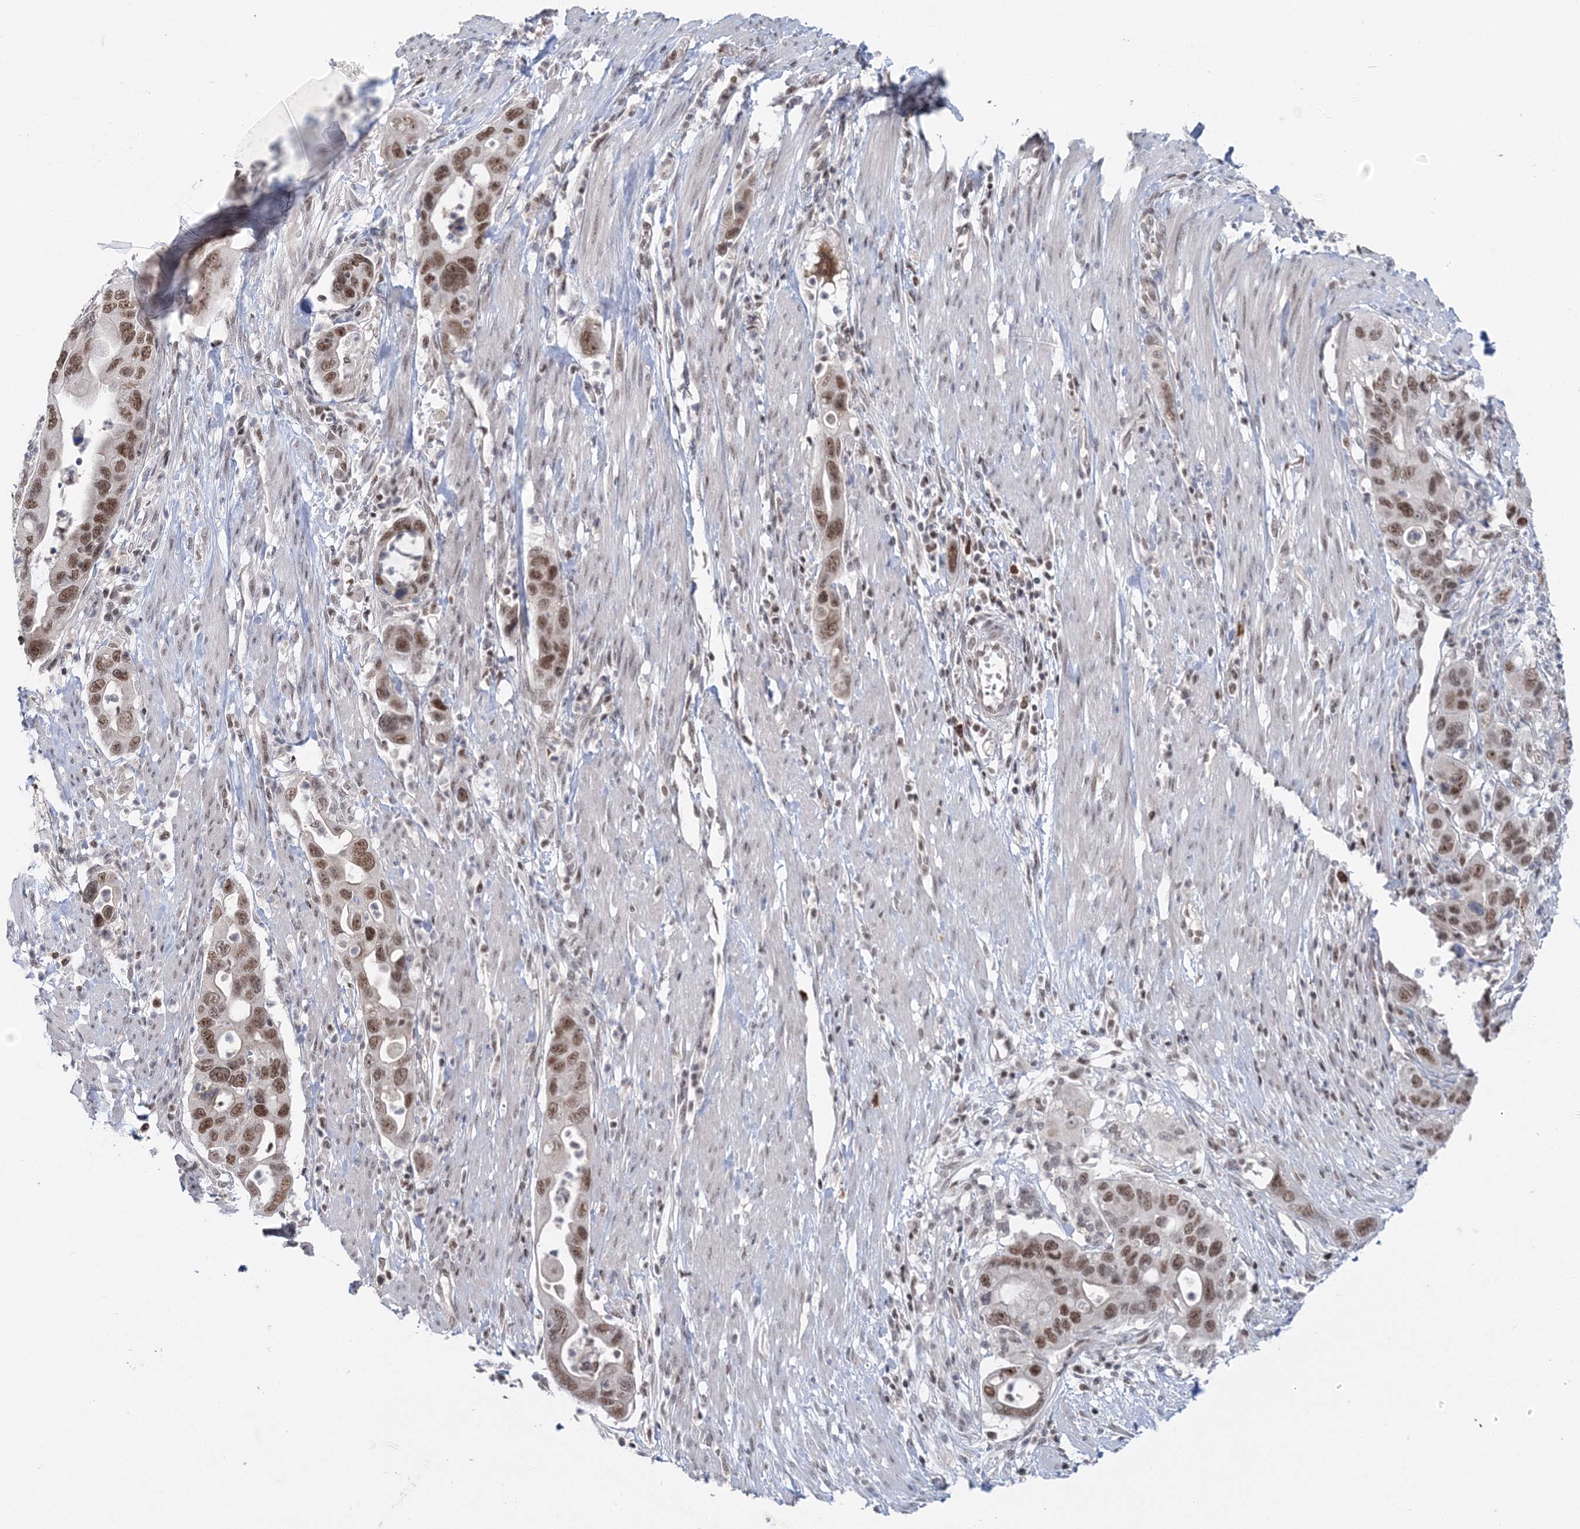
{"staining": {"intensity": "moderate", "quantity": ">75%", "location": "nuclear"}, "tissue": "pancreatic cancer", "cell_type": "Tumor cells", "image_type": "cancer", "snomed": [{"axis": "morphology", "description": "Adenocarcinoma, NOS"}, {"axis": "topography", "description": "Pancreas"}], "caption": "Pancreatic adenocarcinoma was stained to show a protein in brown. There is medium levels of moderate nuclear expression in approximately >75% of tumor cells.", "gene": "PDS5A", "patient": {"sex": "female", "age": 71}}